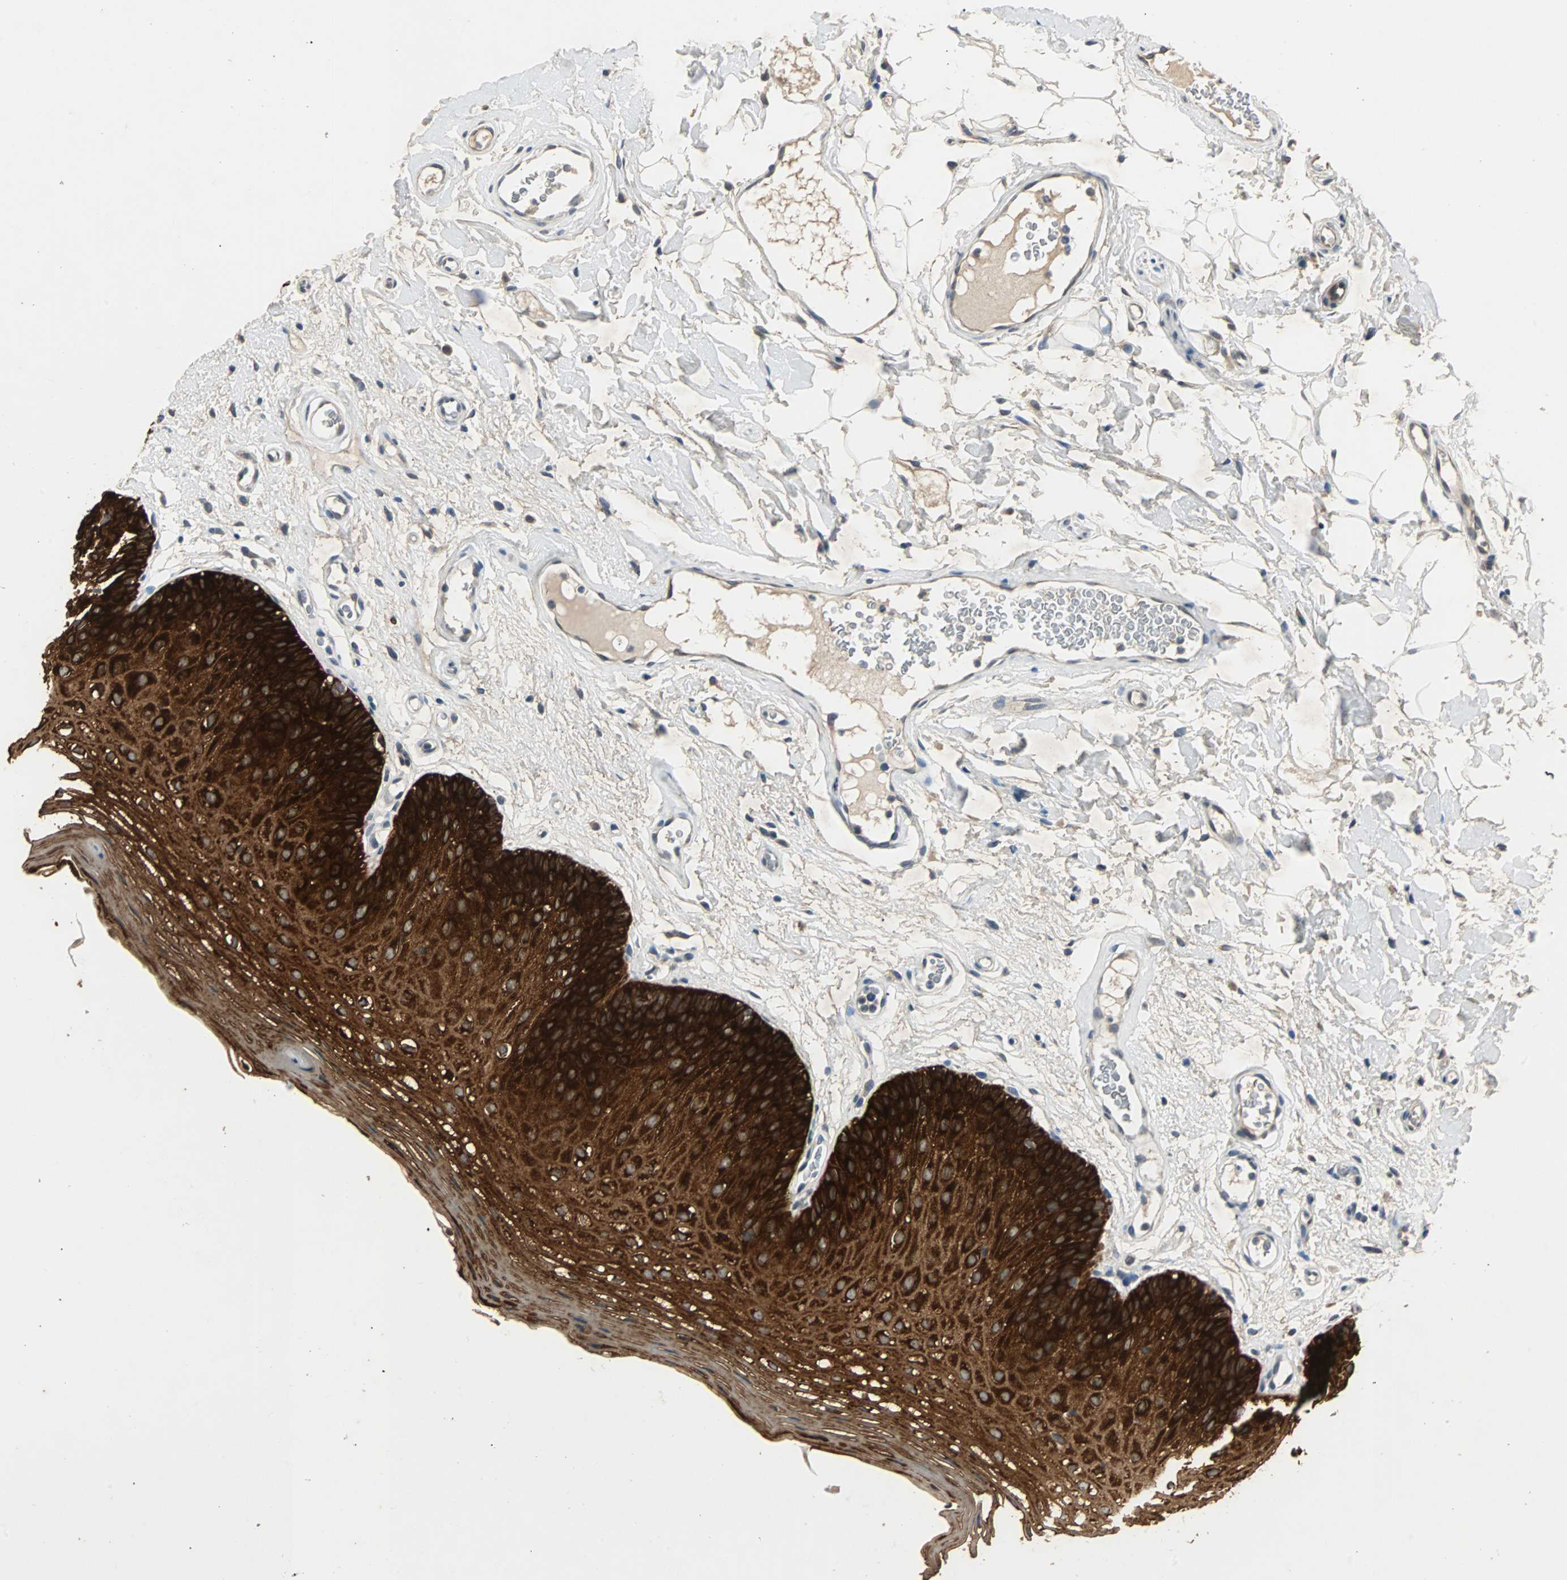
{"staining": {"intensity": "strong", "quantity": ">75%", "location": "cytoplasmic/membranous"}, "tissue": "oral mucosa", "cell_type": "Squamous epithelial cells", "image_type": "normal", "snomed": [{"axis": "morphology", "description": "Normal tissue, NOS"}, {"axis": "morphology", "description": "Squamous cell carcinoma, NOS"}, {"axis": "topography", "description": "Skeletal muscle"}, {"axis": "topography", "description": "Oral tissue"}], "caption": "Oral mucosa stained for a protein (brown) displays strong cytoplasmic/membranous positive positivity in about >75% of squamous epithelial cells.", "gene": "CMC2", "patient": {"sex": "male", "age": 71}}